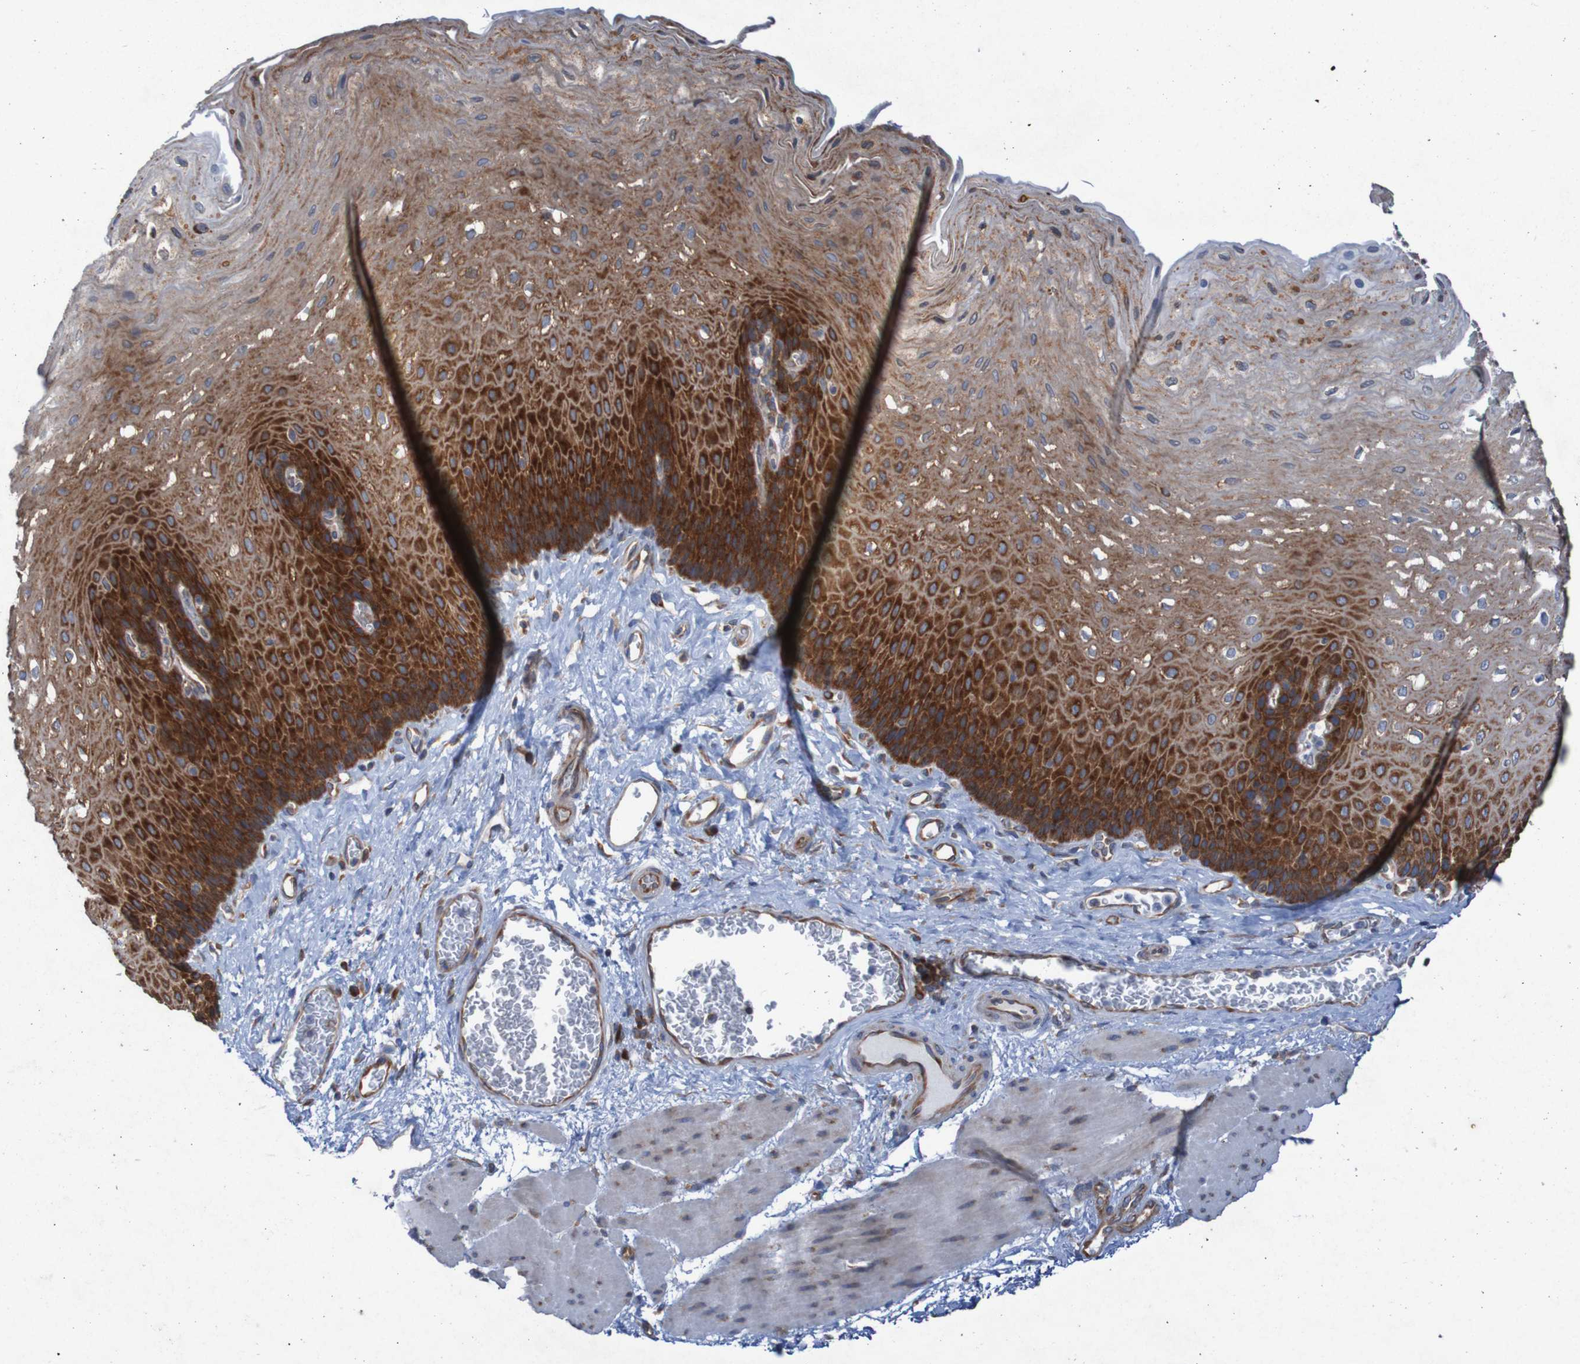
{"staining": {"intensity": "strong", "quantity": ">75%", "location": "cytoplasmic/membranous"}, "tissue": "esophagus", "cell_type": "Squamous epithelial cells", "image_type": "normal", "snomed": [{"axis": "morphology", "description": "Normal tissue, NOS"}, {"axis": "topography", "description": "Esophagus"}], "caption": "Esophagus stained for a protein (brown) shows strong cytoplasmic/membranous positive positivity in about >75% of squamous epithelial cells.", "gene": "RPL10L", "patient": {"sex": "female", "age": 72}}